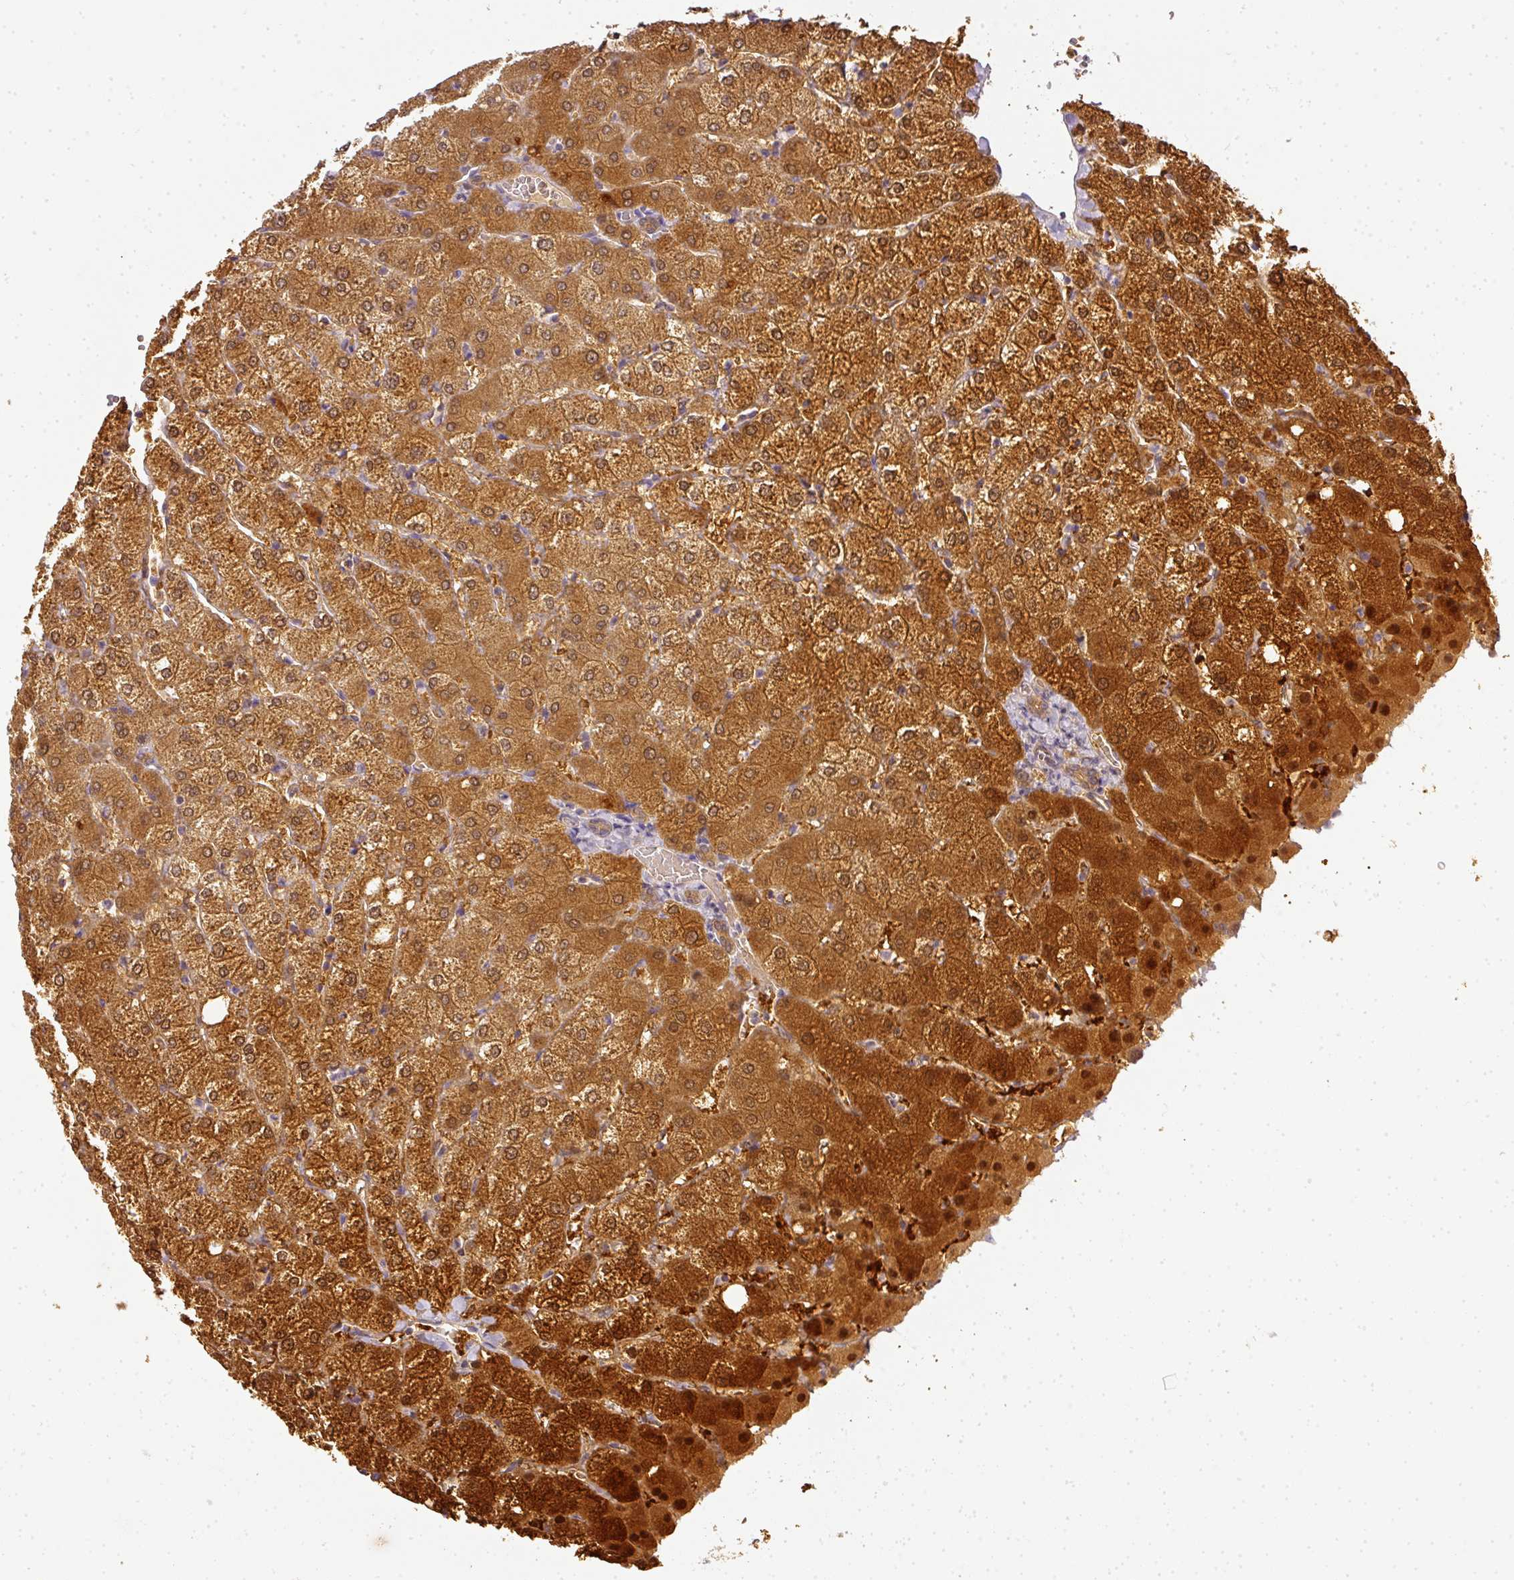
{"staining": {"intensity": "moderate", "quantity": "25%-75%", "location": "cytoplasmic/membranous"}, "tissue": "liver", "cell_type": "Cholangiocytes", "image_type": "normal", "snomed": [{"axis": "morphology", "description": "Normal tissue, NOS"}, {"axis": "topography", "description": "Liver"}], "caption": "Protein staining of benign liver shows moderate cytoplasmic/membranous staining in approximately 25%-75% of cholangiocytes. The protein is shown in brown color, while the nuclei are stained blue.", "gene": "ADH5", "patient": {"sex": "female", "age": 54}}